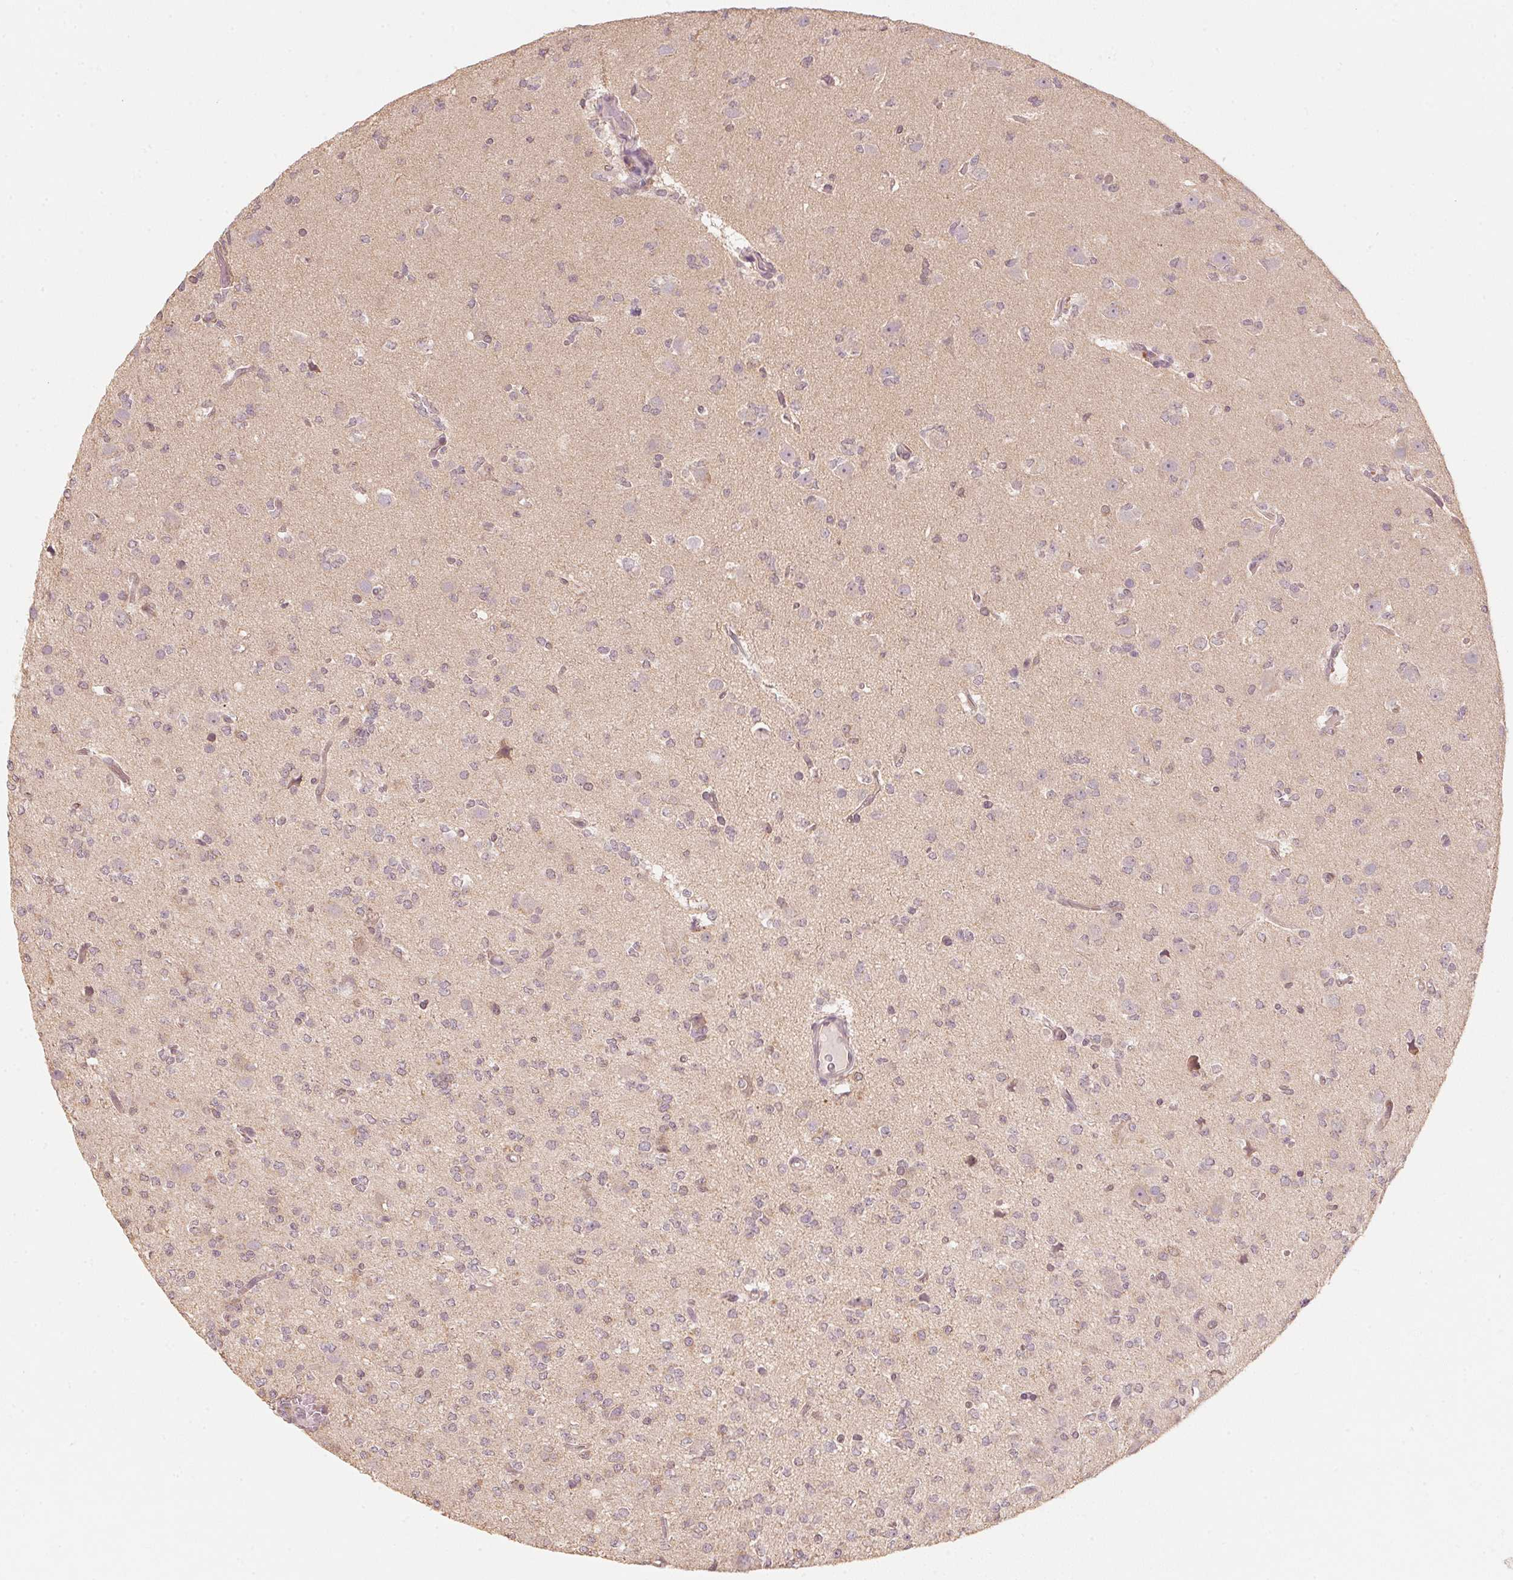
{"staining": {"intensity": "weak", "quantity": "<25%", "location": "cytoplasmic/membranous"}, "tissue": "glioma", "cell_type": "Tumor cells", "image_type": "cancer", "snomed": [{"axis": "morphology", "description": "Glioma, malignant, Low grade"}, {"axis": "topography", "description": "Brain"}], "caption": "Tumor cells are negative for brown protein staining in glioma.", "gene": "C2orf73", "patient": {"sex": "male", "age": 27}}